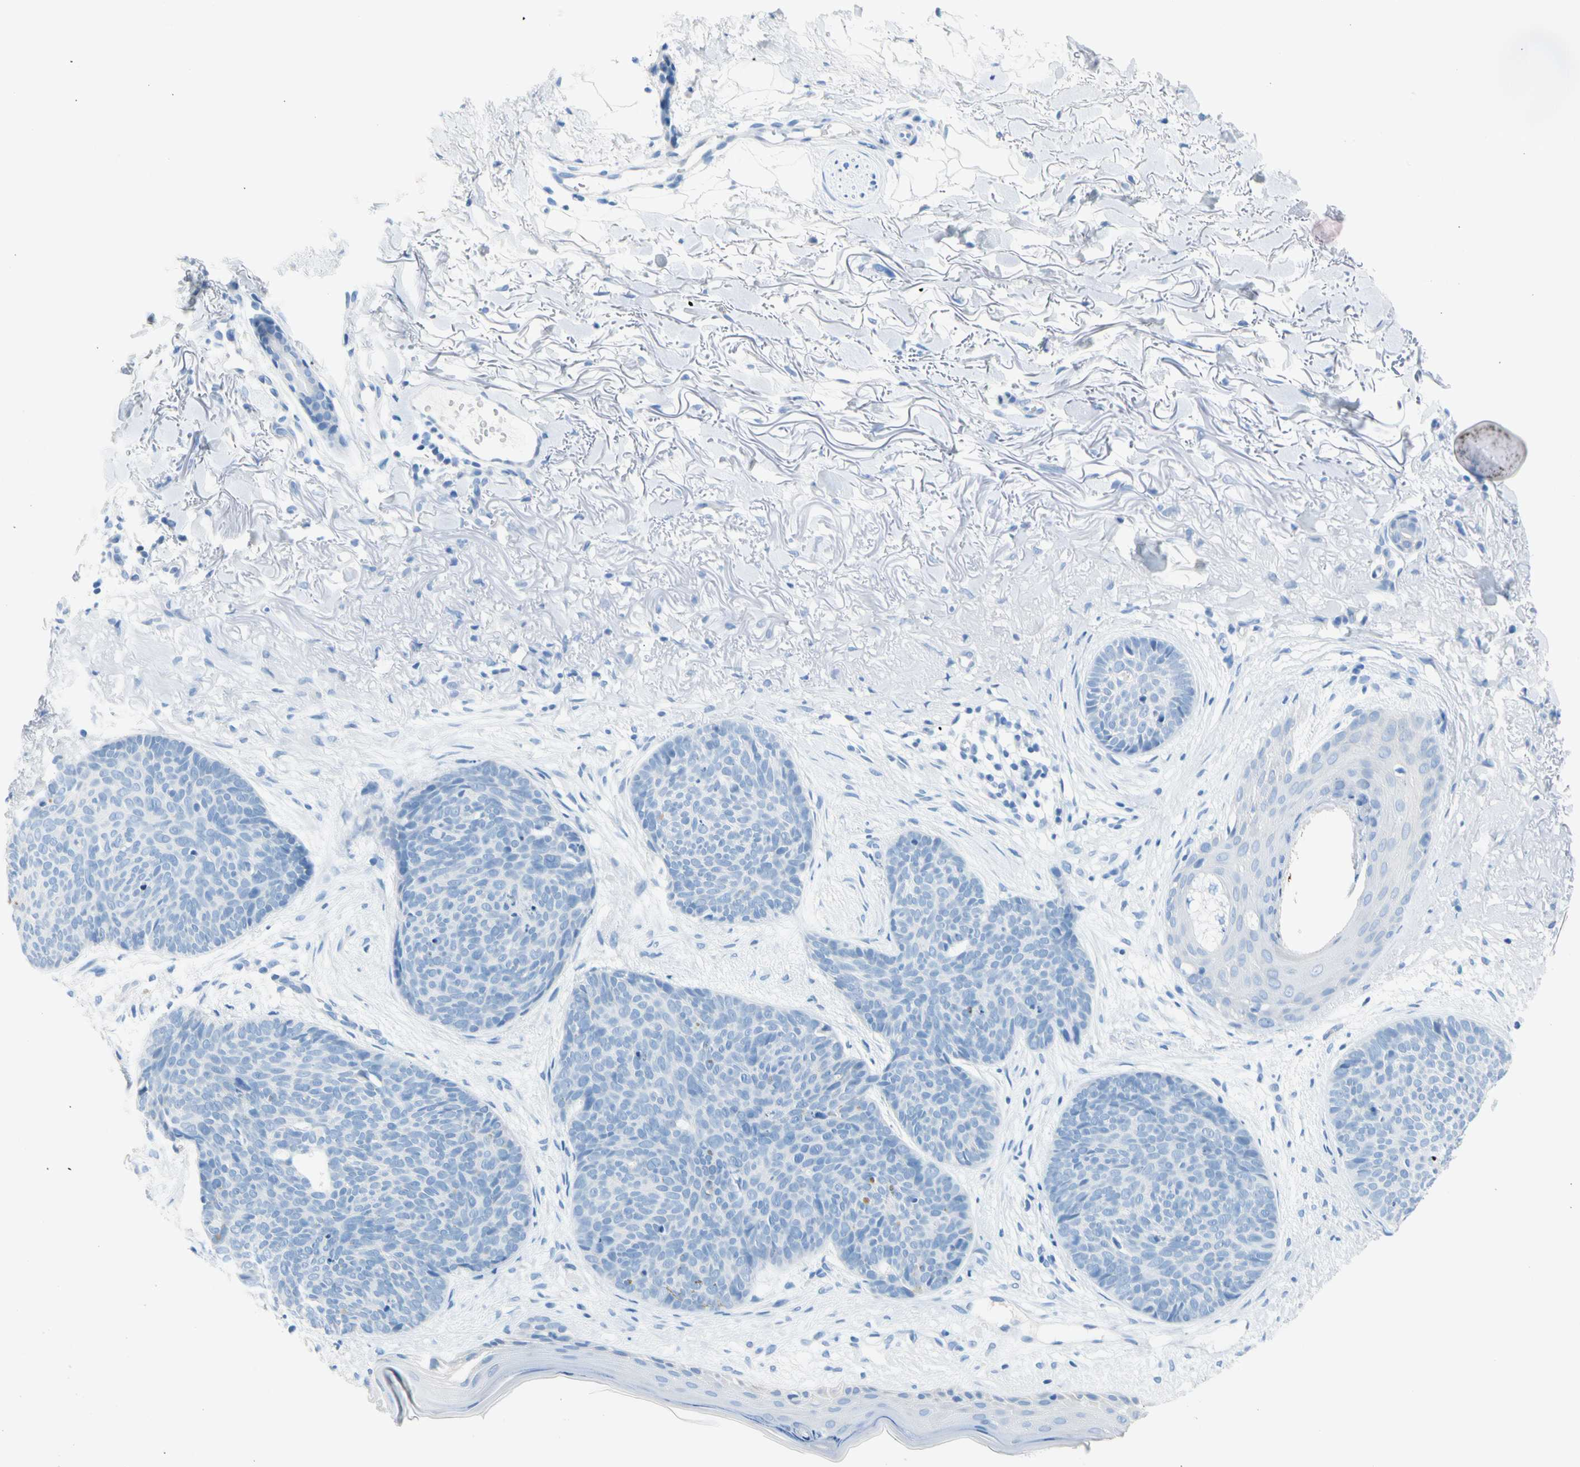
{"staining": {"intensity": "negative", "quantity": "none", "location": "none"}, "tissue": "skin cancer", "cell_type": "Tumor cells", "image_type": "cancer", "snomed": [{"axis": "morphology", "description": "Normal tissue, NOS"}, {"axis": "morphology", "description": "Basal cell carcinoma"}, {"axis": "topography", "description": "Skin"}], "caption": "Immunohistochemistry of human skin cancer shows no expression in tumor cells.", "gene": "CEL", "patient": {"sex": "female", "age": 70}}